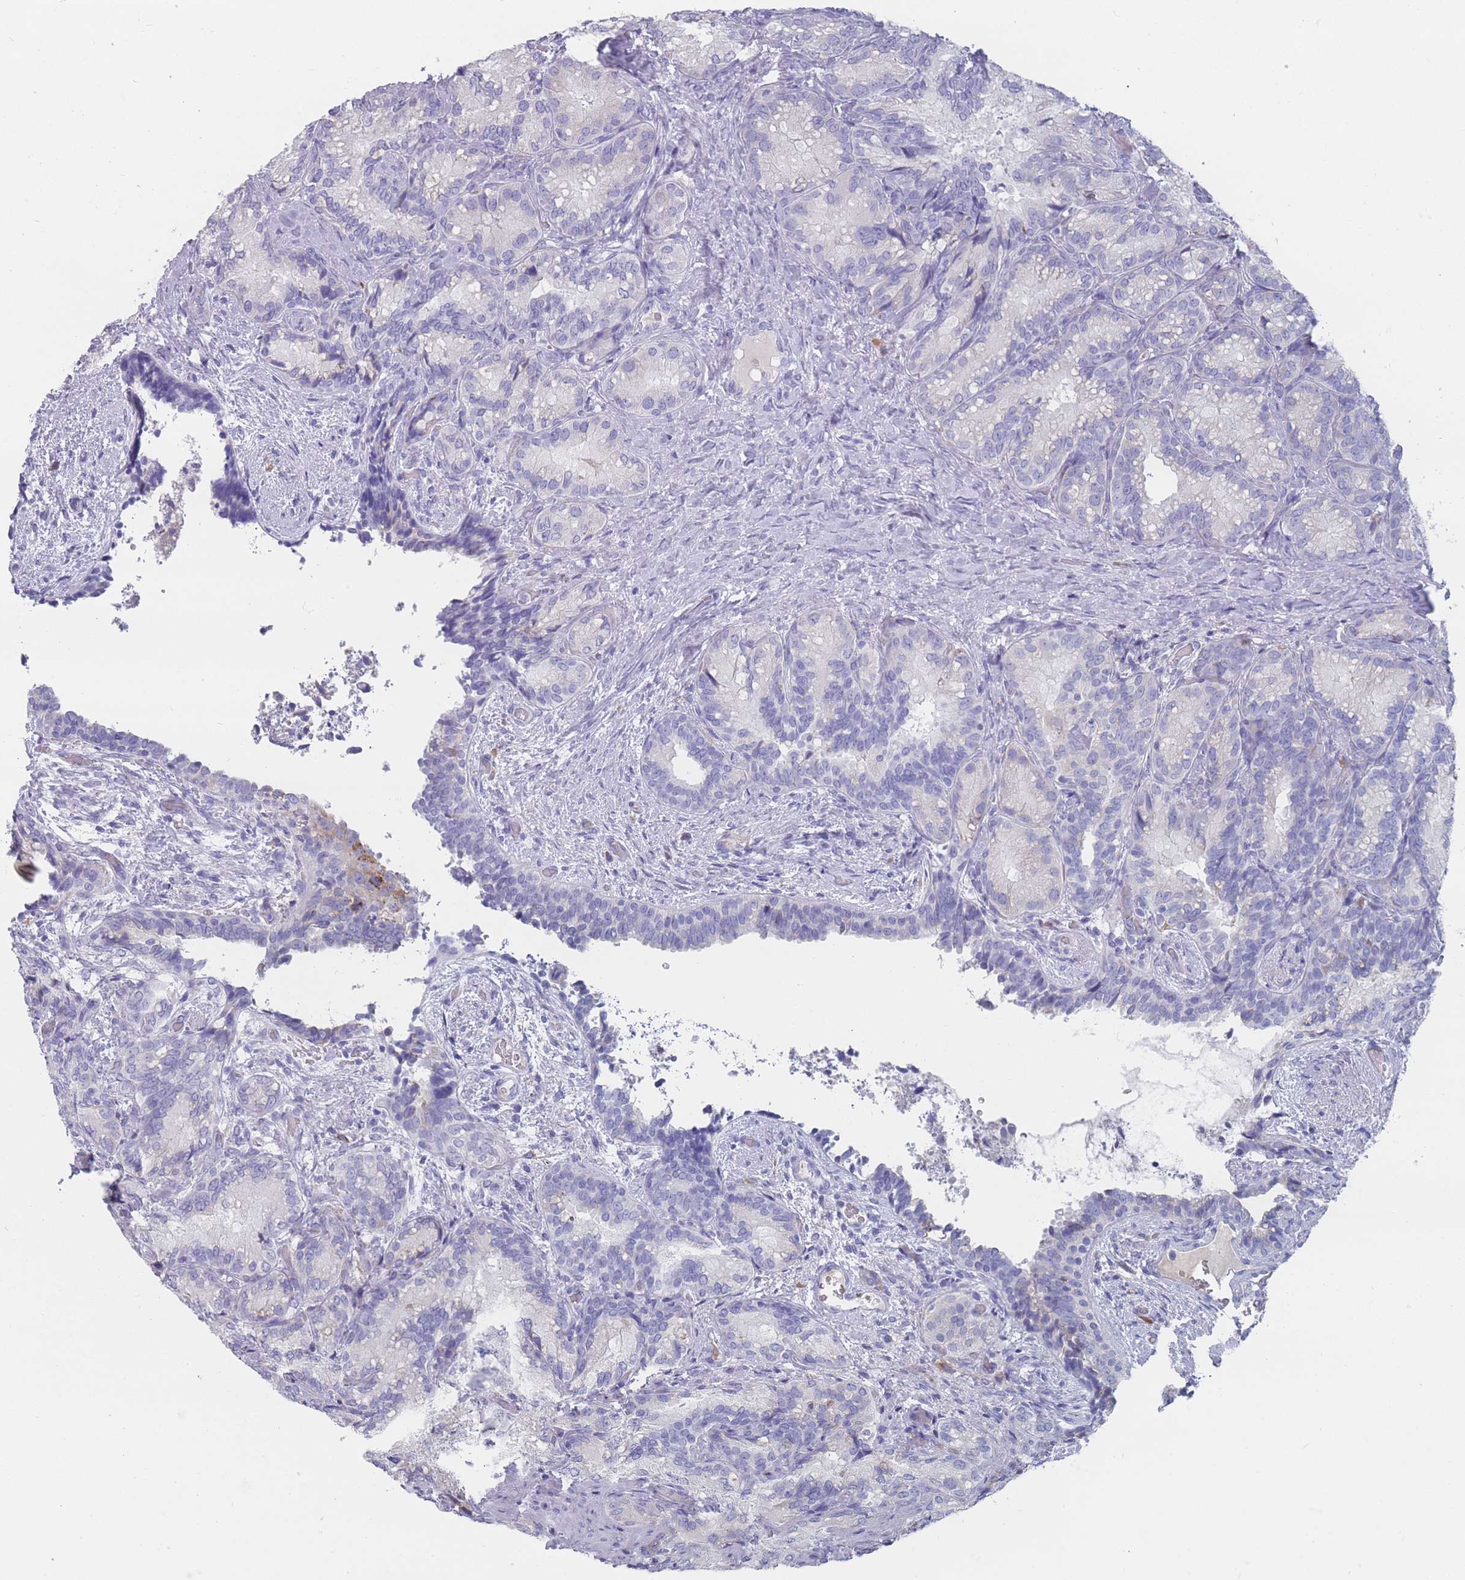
{"staining": {"intensity": "negative", "quantity": "none", "location": "none"}, "tissue": "seminal vesicle", "cell_type": "Glandular cells", "image_type": "normal", "snomed": [{"axis": "morphology", "description": "Normal tissue, NOS"}, {"axis": "topography", "description": "Seminal veicle"}], "caption": "Immunohistochemical staining of normal seminal vesicle demonstrates no significant expression in glandular cells.", "gene": "ST8SIA5", "patient": {"sex": "male", "age": 58}}